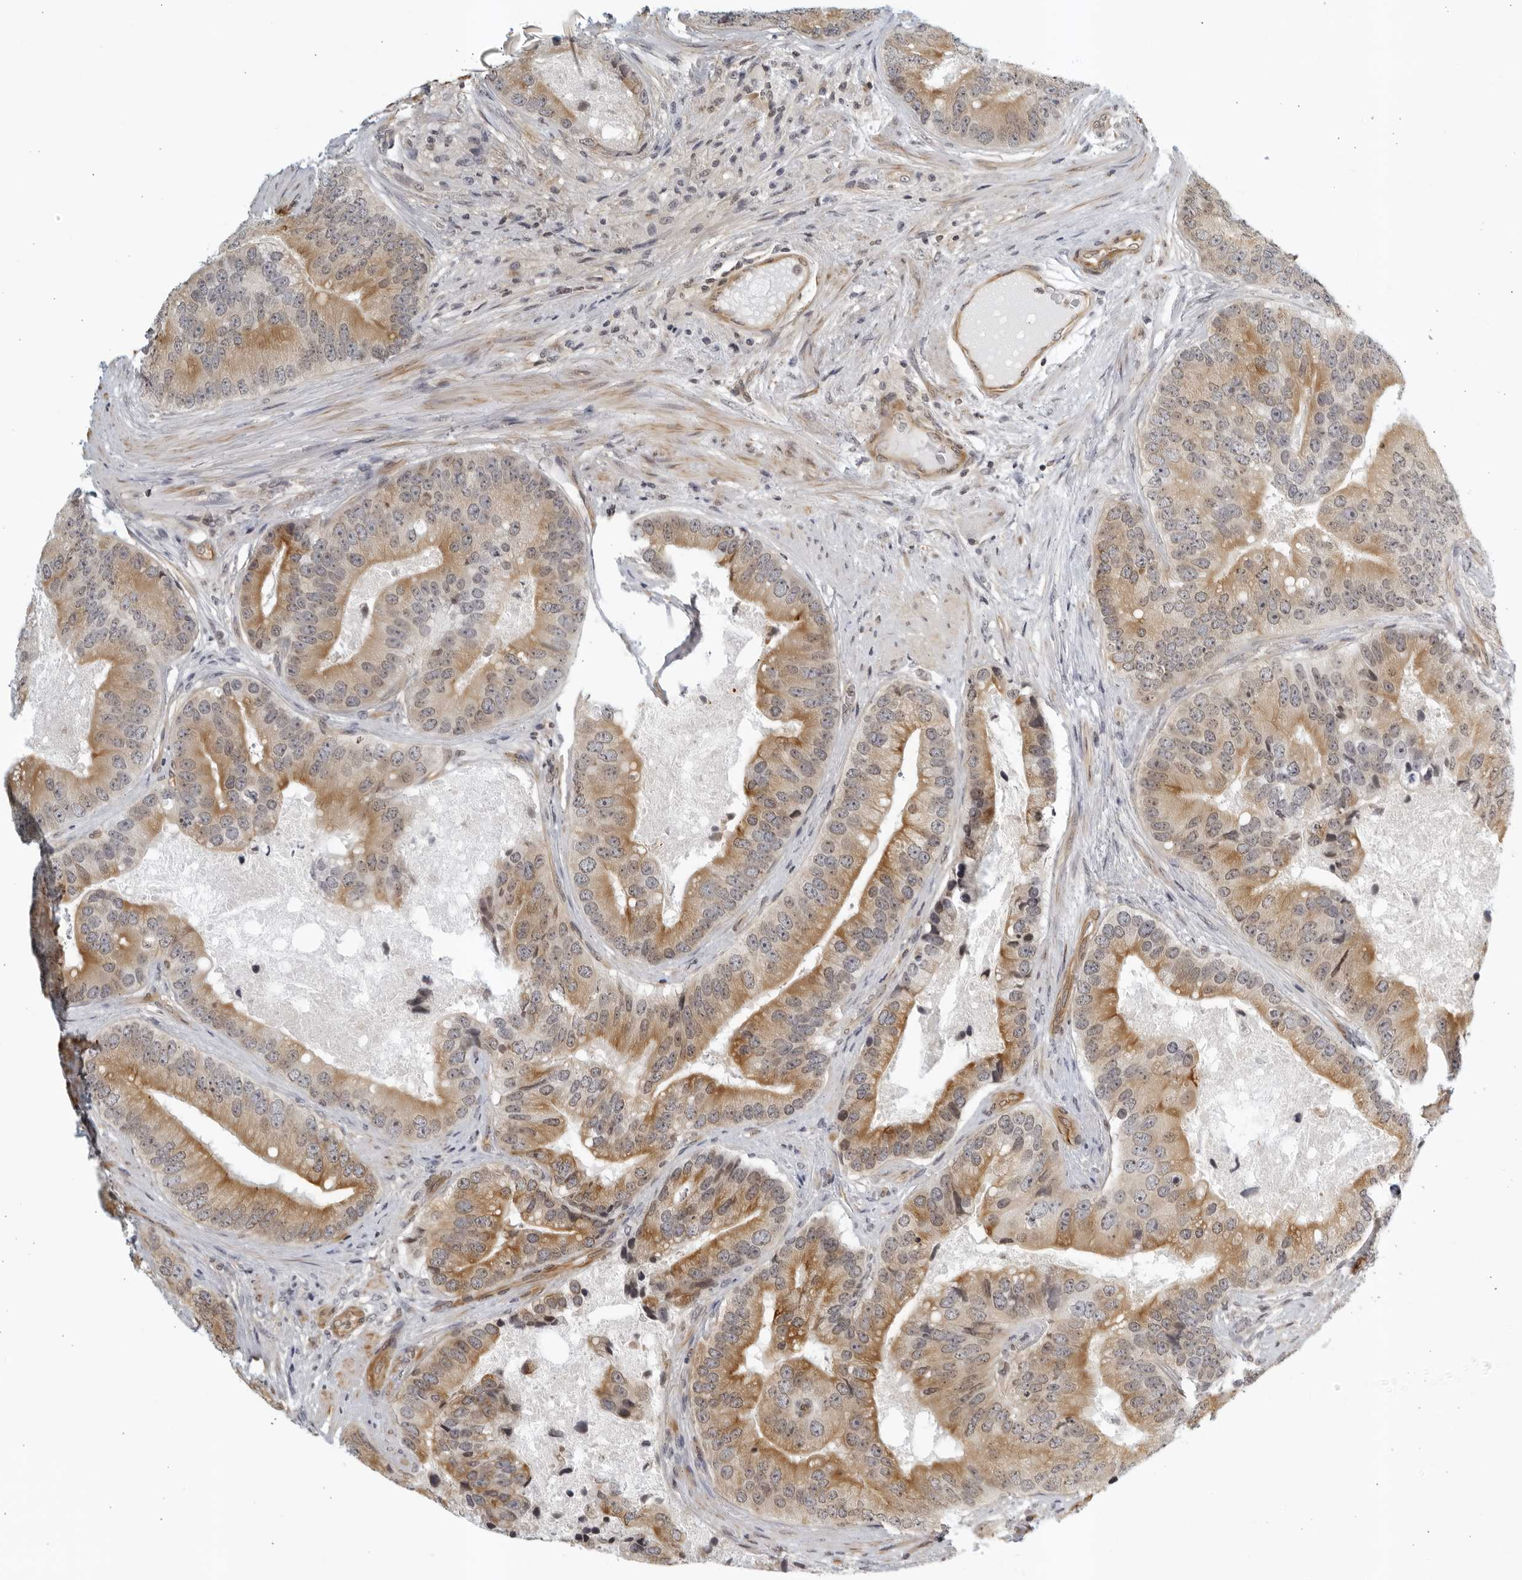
{"staining": {"intensity": "moderate", "quantity": ">75%", "location": "cytoplasmic/membranous"}, "tissue": "prostate cancer", "cell_type": "Tumor cells", "image_type": "cancer", "snomed": [{"axis": "morphology", "description": "Adenocarcinoma, High grade"}, {"axis": "topography", "description": "Prostate"}], "caption": "Immunohistochemical staining of human prostate adenocarcinoma (high-grade) demonstrates moderate cytoplasmic/membranous protein expression in about >75% of tumor cells.", "gene": "SERTAD4", "patient": {"sex": "male", "age": 70}}